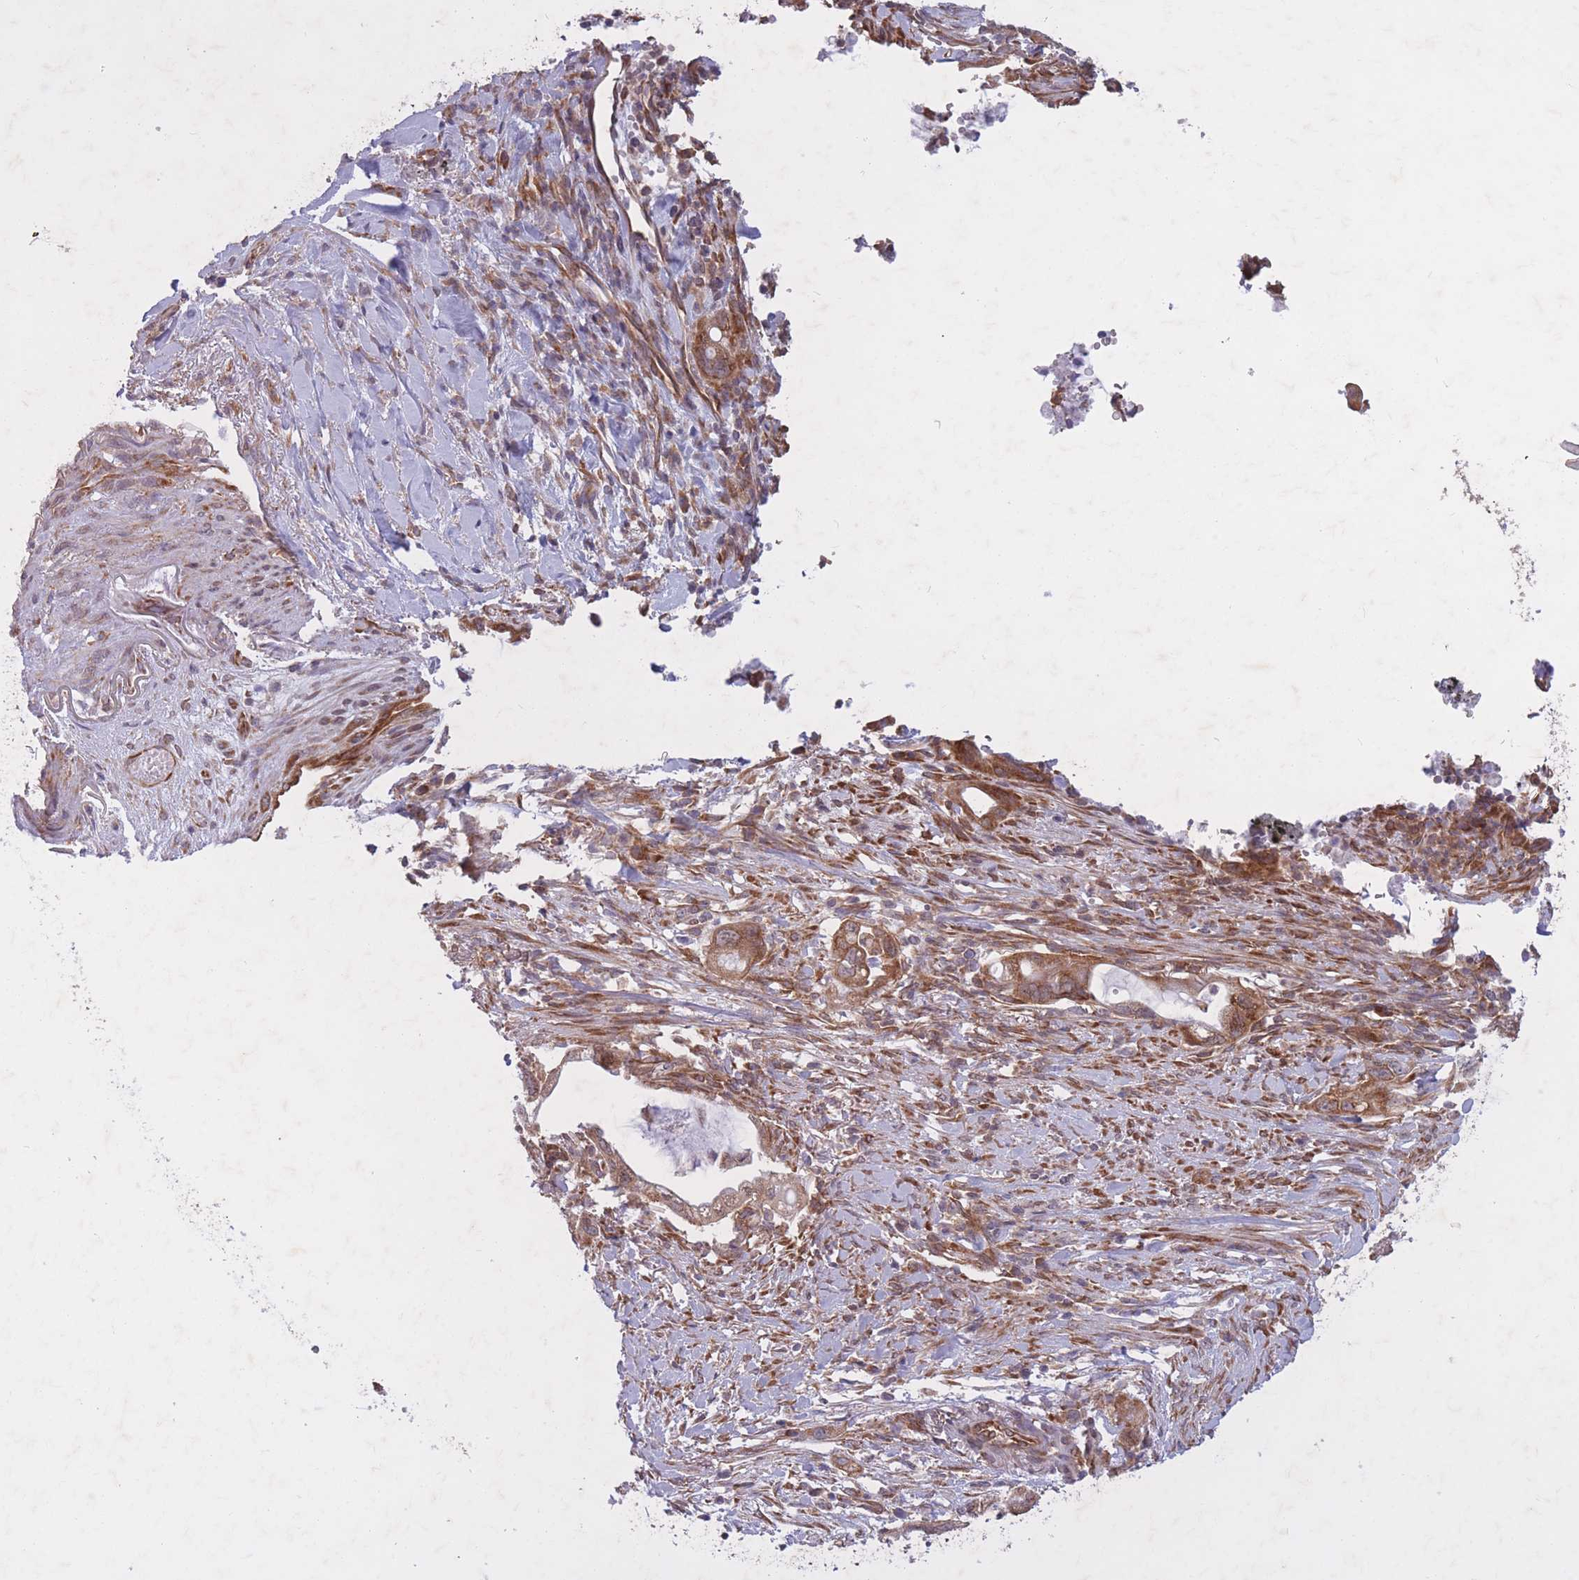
{"staining": {"intensity": "moderate", "quantity": ">75%", "location": "cytoplasmic/membranous"}, "tissue": "pancreatic cancer", "cell_type": "Tumor cells", "image_type": "cancer", "snomed": [{"axis": "morphology", "description": "Adenocarcinoma, NOS"}, {"axis": "topography", "description": "Pancreas"}], "caption": "Immunohistochemical staining of human pancreatic cancer (adenocarcinoma) displays moderate cytoplasmic/membranous protein staining in about >75% of tumor cells.", "gene": "CCDC124", "patient": {"sex": "male", "age": 44}}